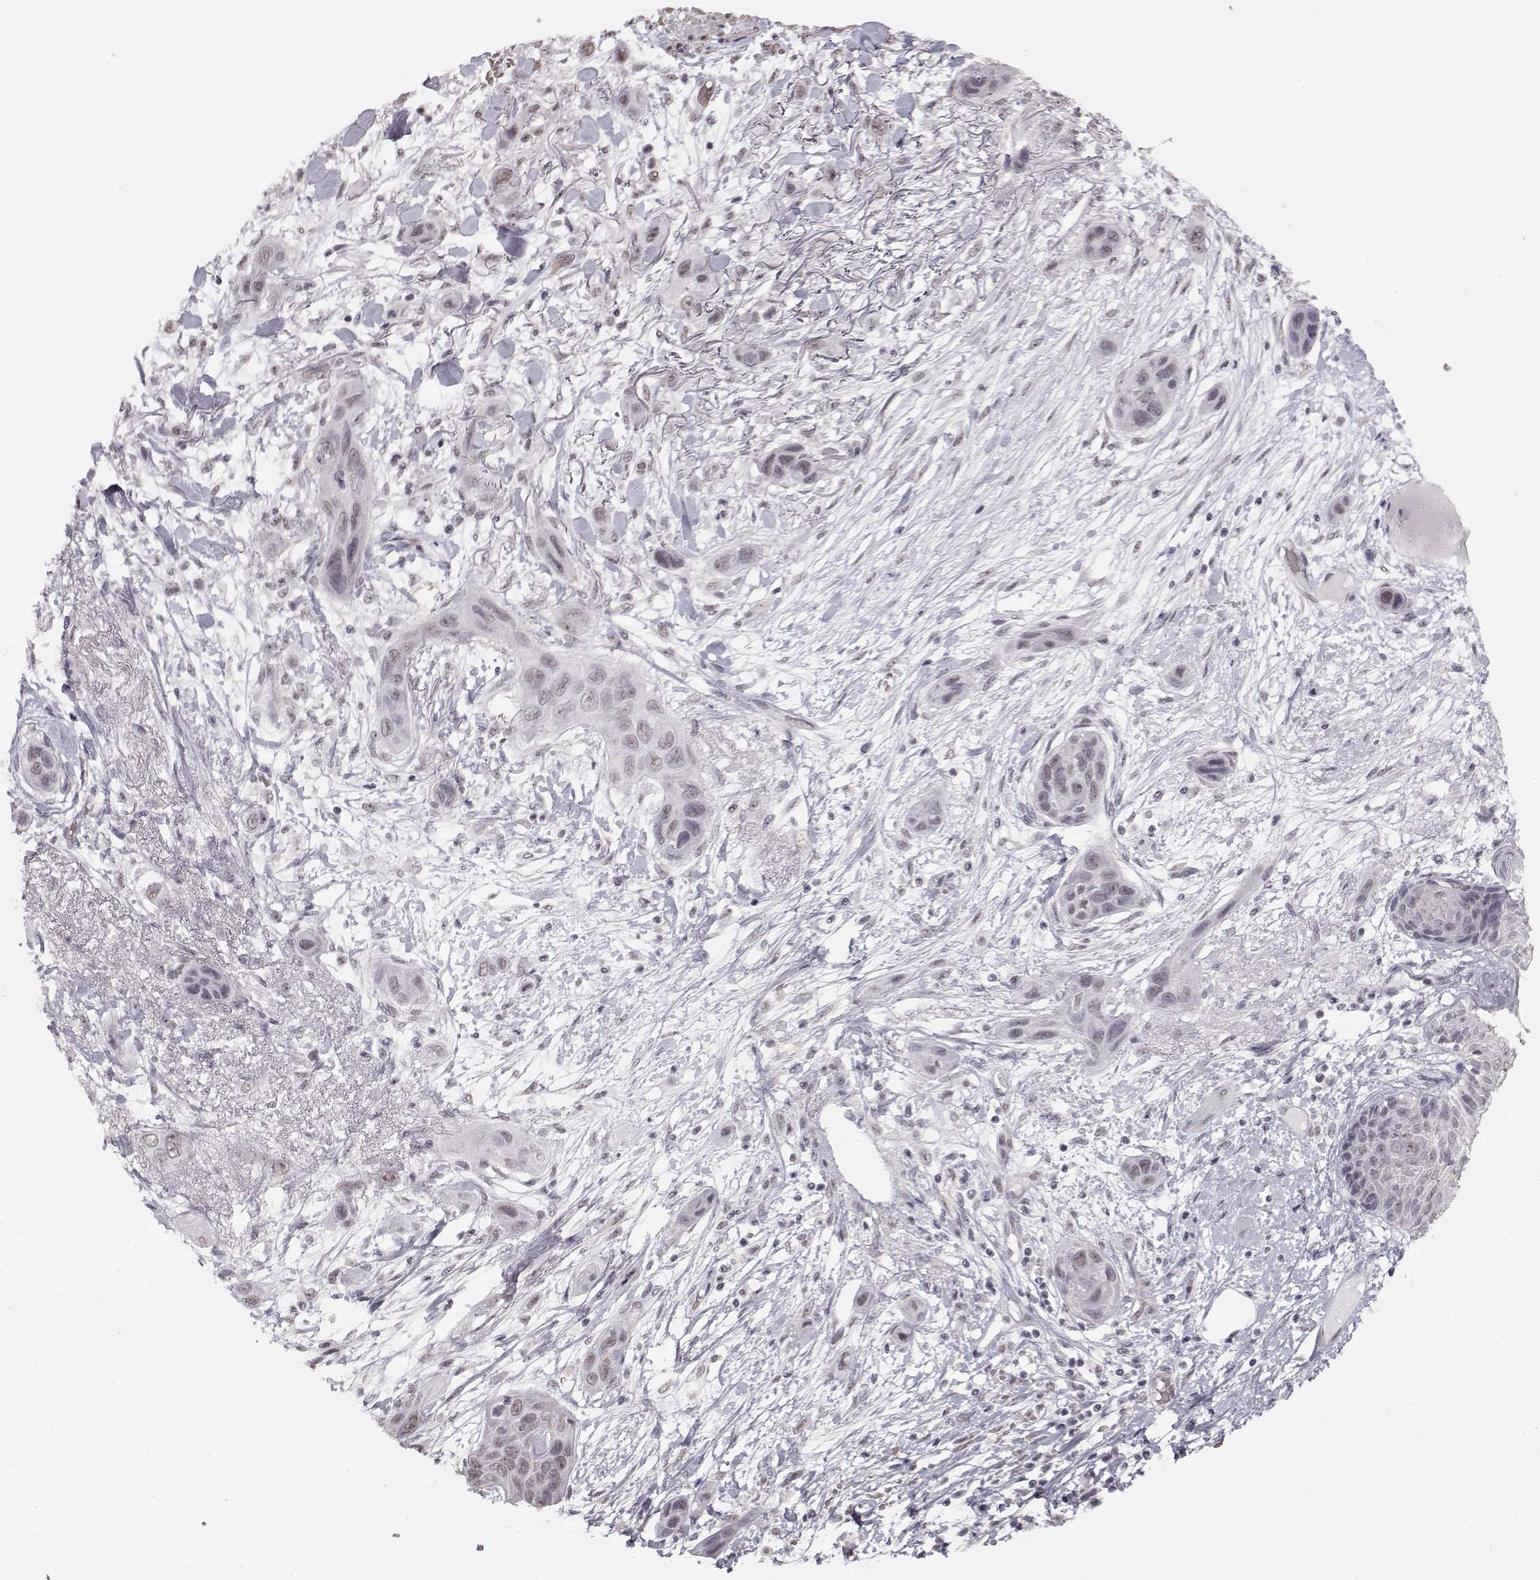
{"staining": {"intensity": "weak", "quantity": "25%-75%", "location": "nuclear"}, "tissue": "skin cancer", "cell_type": "Tumor cells", "image_type": "cancer", "snomed": [{"axis": "morphology", "description": "Squamous cell carcinoma, NOS"}, {"axis": "topography", "description": "Skin"}], "caption": "This is a micrograph of immunohistochemistry (IHC) staining of squamous cell carcinoma (skin), which shows weak expression in the nuclear of tumor cells.", "gene": "PCP4", "patient": {"sex": "male", "age": 79}}